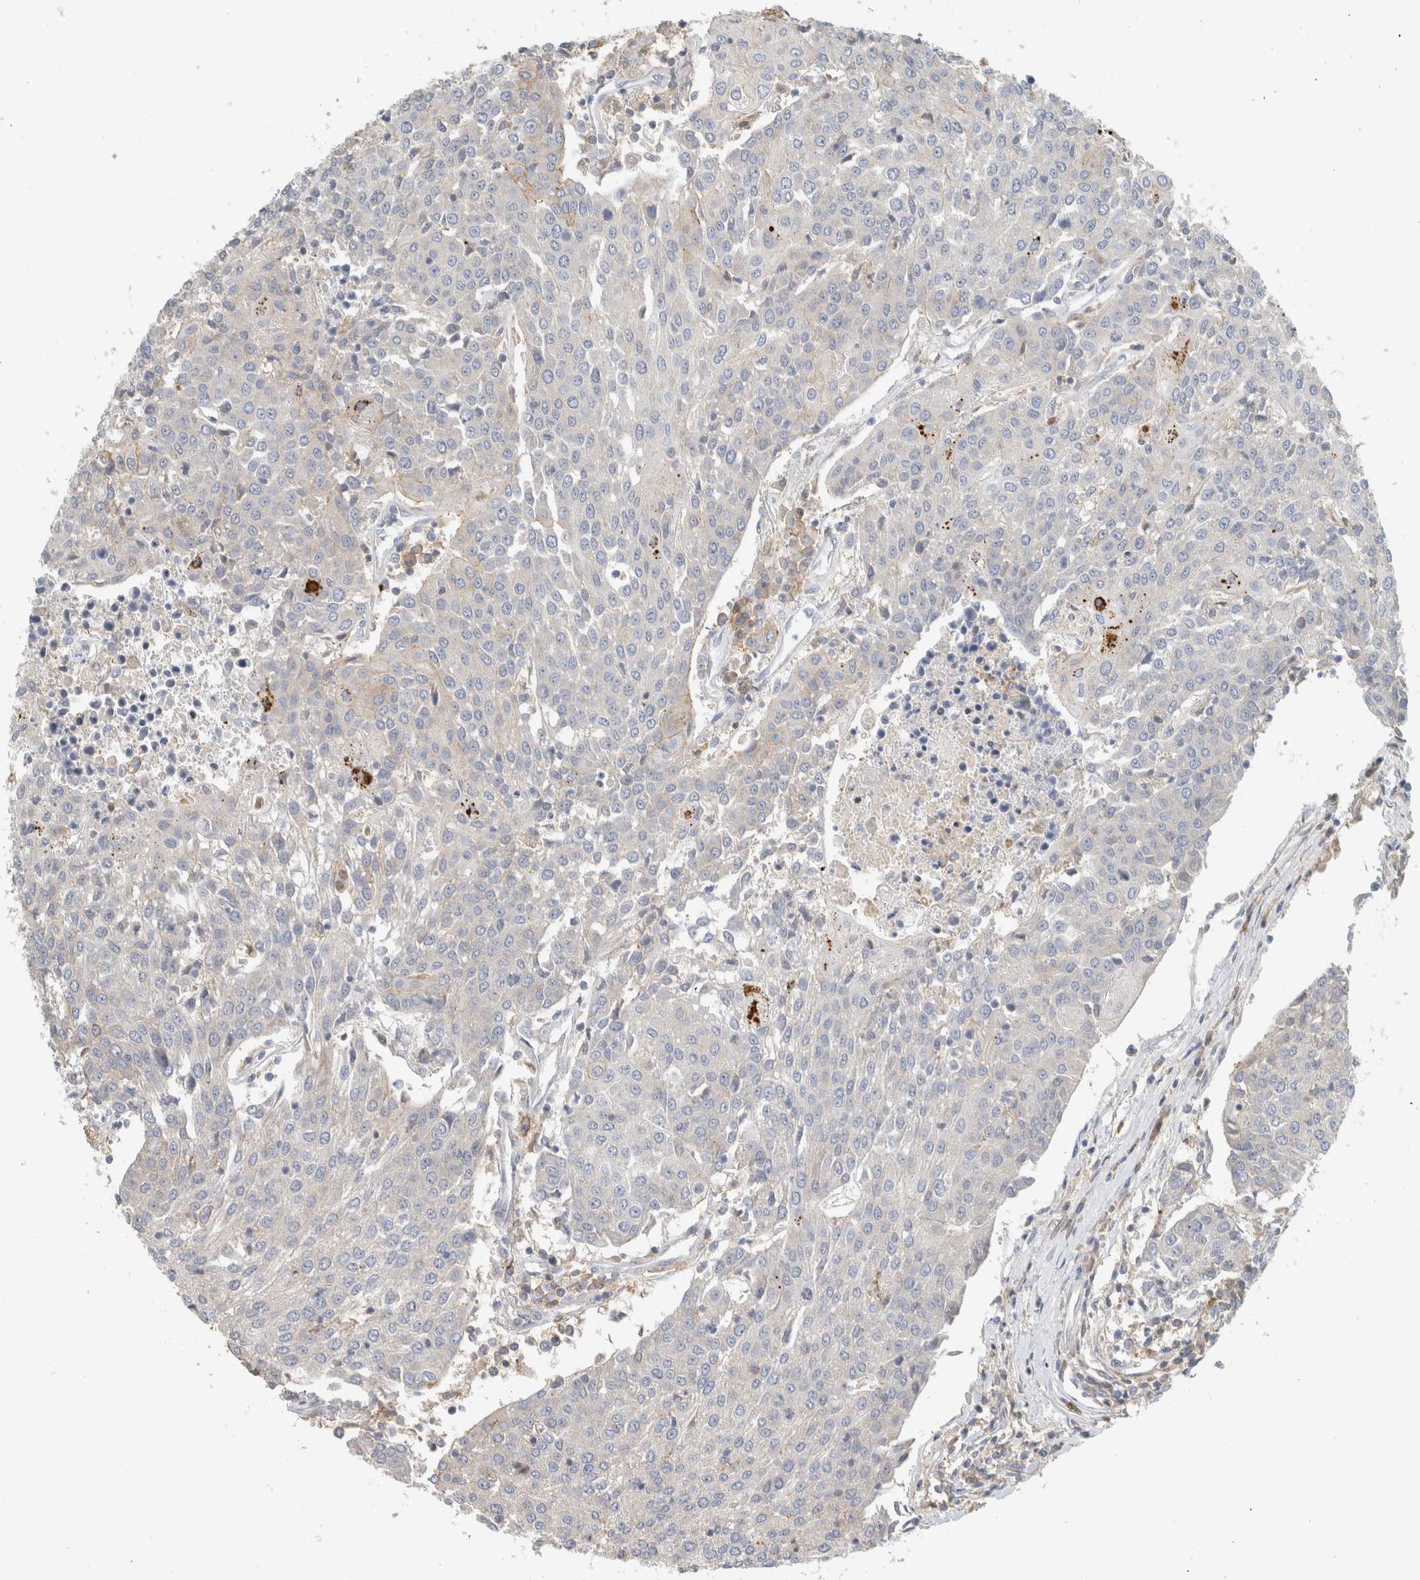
{"staining": {"intensity": "negative", "quantity": "none", "location": "none"}, "tissue": "urothelial cancer", "cell_type": "Tumor cells", "image_type": "cancer", "snomed": [{"axis": "morphology", "description": "Urothelial carcinoma, High grade"}, {"axis": "topography", "description": "Urinary bladder"}], "caption": "This is an IHC micrograph of urothelial carcinoma (high-grade). There is no staining in tumor cells.", "gene": "ERCC6L2", "patient": {"sex": "female", "age": 85}}